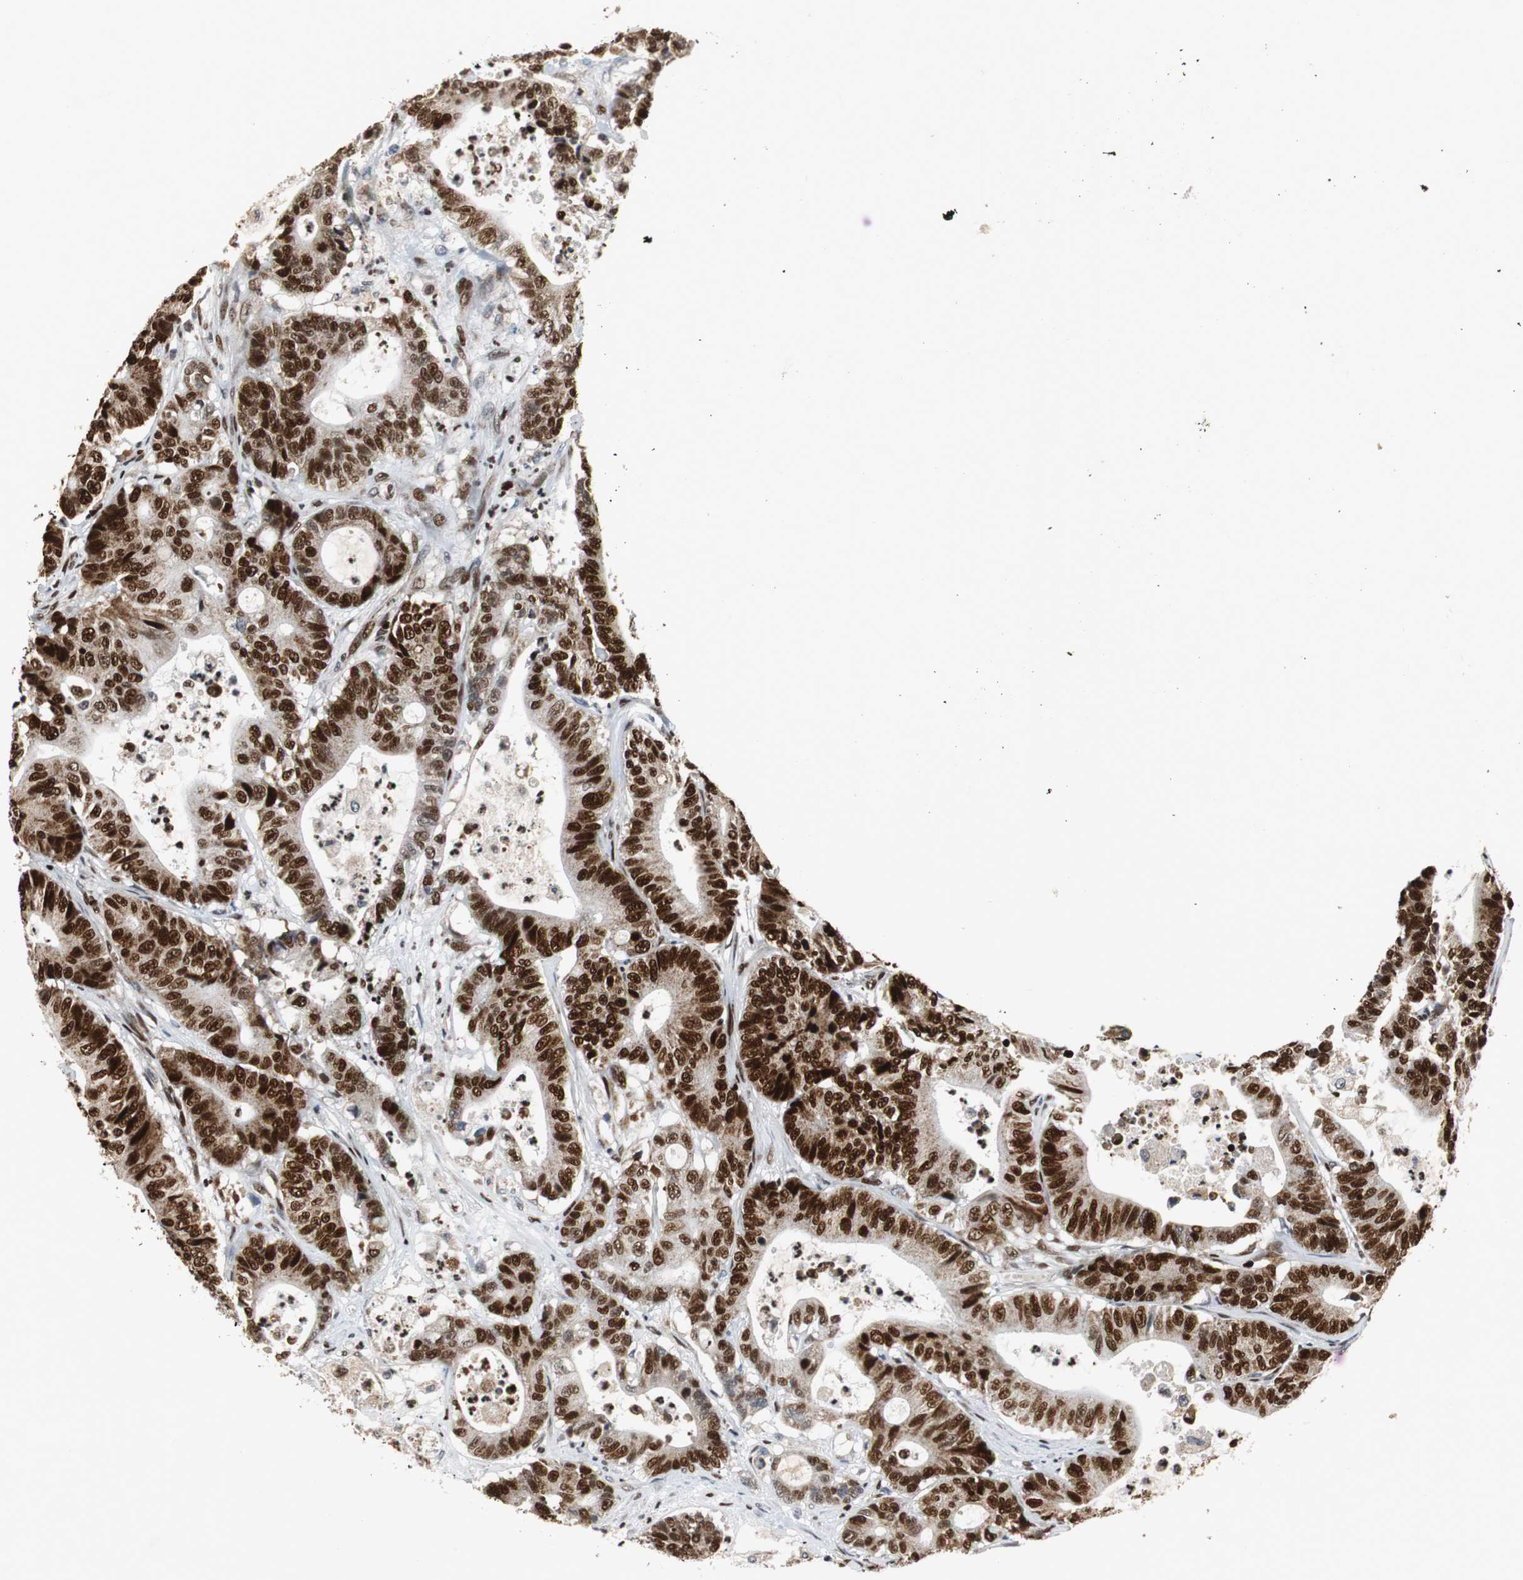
{"staining": {"intensity": "strong", "quantity": ">75%", "location": "cytoplasmic/membranous,nuclear"}, "tissue": "colorectal cancer", "cell_type": "Tumor cells", "image_type": "cancer", "snomed": [{"axis": "morphology", "description": "Adenocarcinoma, NOS"}, {"axis": "topography", "description": "Colon"}], "caption": "The immunohistochemical stain highlights strong cytoplasmic/membranous and nuclear staining in tumor cells of colorectal cancer (adenocarcinoma) tissue.", "gene": "HDAC1", "patient": {"sex": "female", "age": 84}}